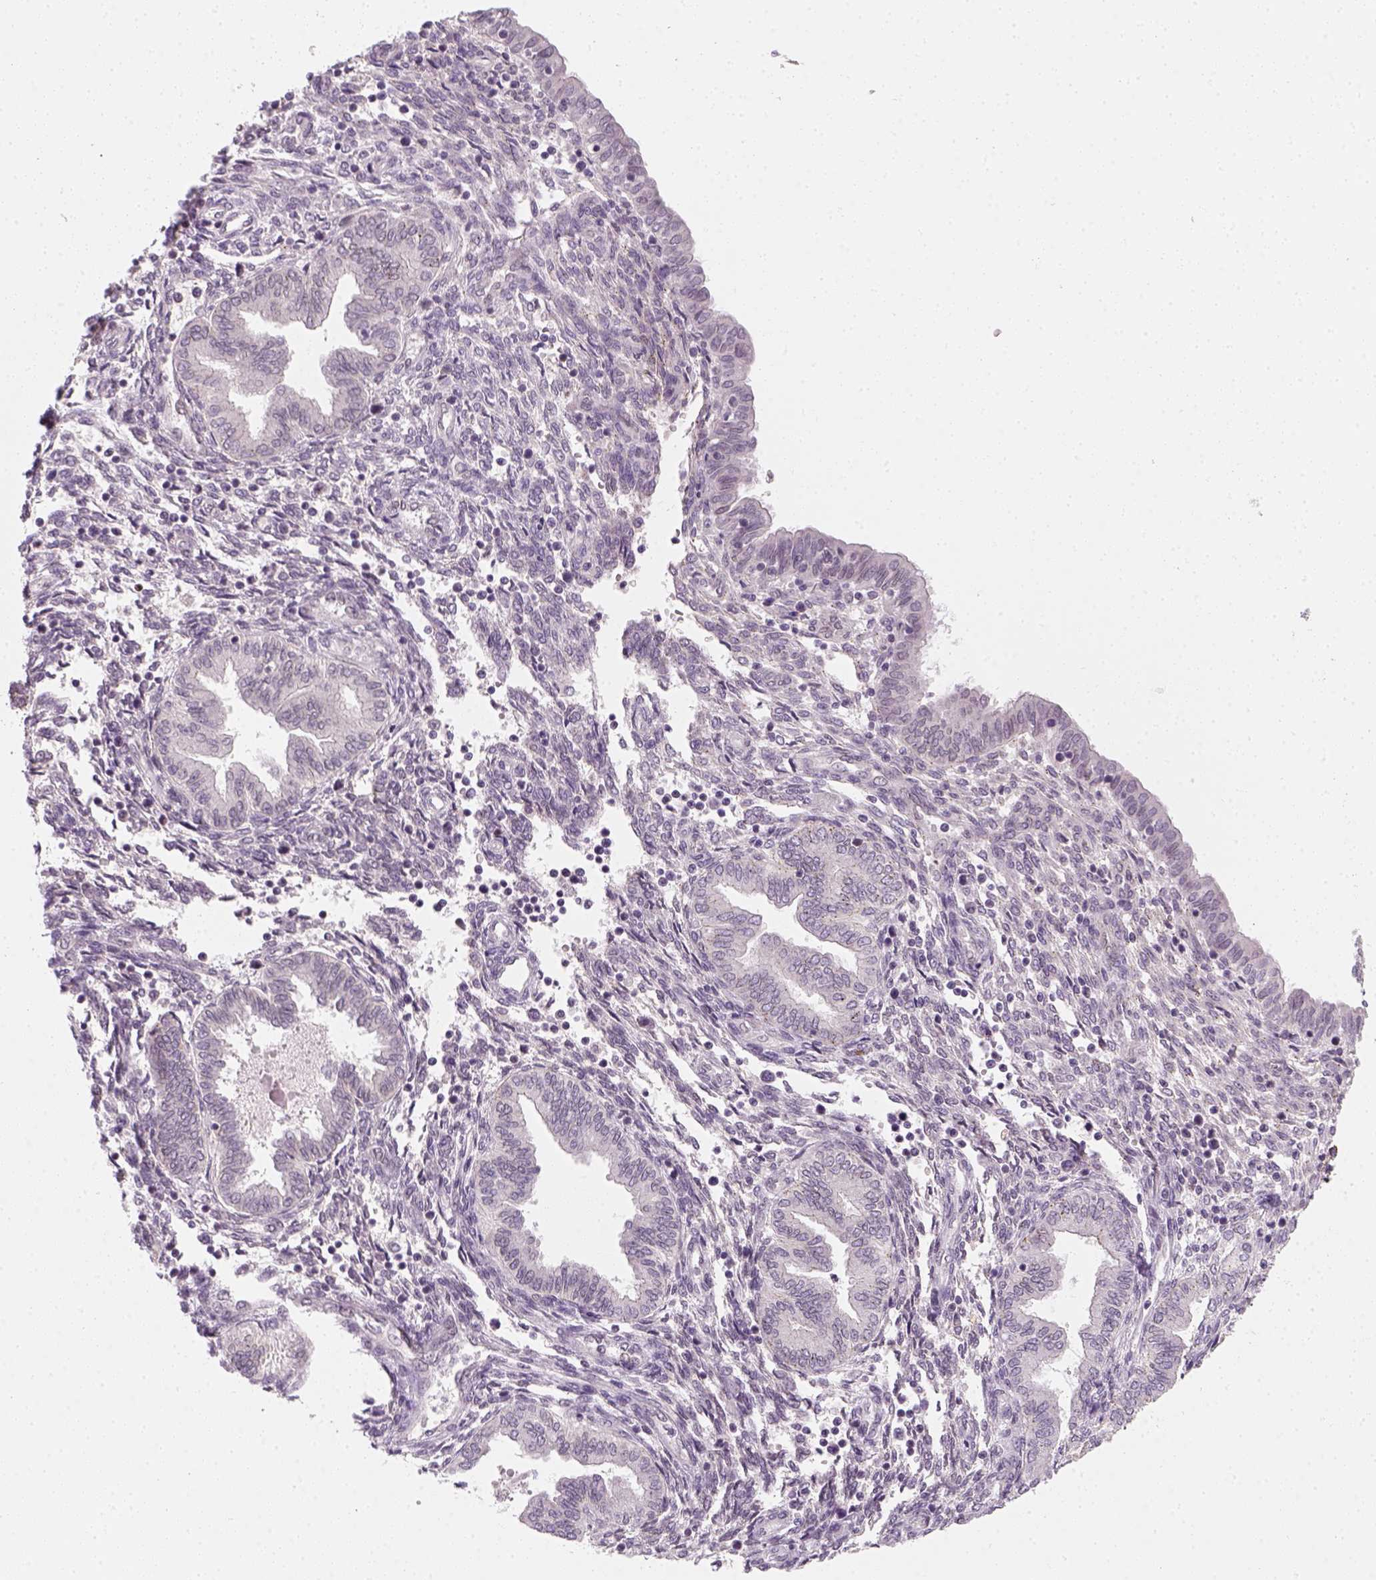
{"staining": {"intensity": "negative", "quantity": "none", "location": "none"}, "tissue": "endometrium", "cell_type": "Cells in endometrial stroma", "image_type": "normal", "snomed": [{"axis": "morphology", "description": "Normal tissue, NOS"}, {"axis": "topography", "description": "Endometrium"}], "caption": "Cells in endometrial stroma show no significant positivity in benign endometrium. (Stains: DAB immunohistochemistry with hematoxylin counter stain, Microscopy: brightfield microscopy at high magnification).", "gene": "TP53", "patient": {"sex": "female", "age": 42}}